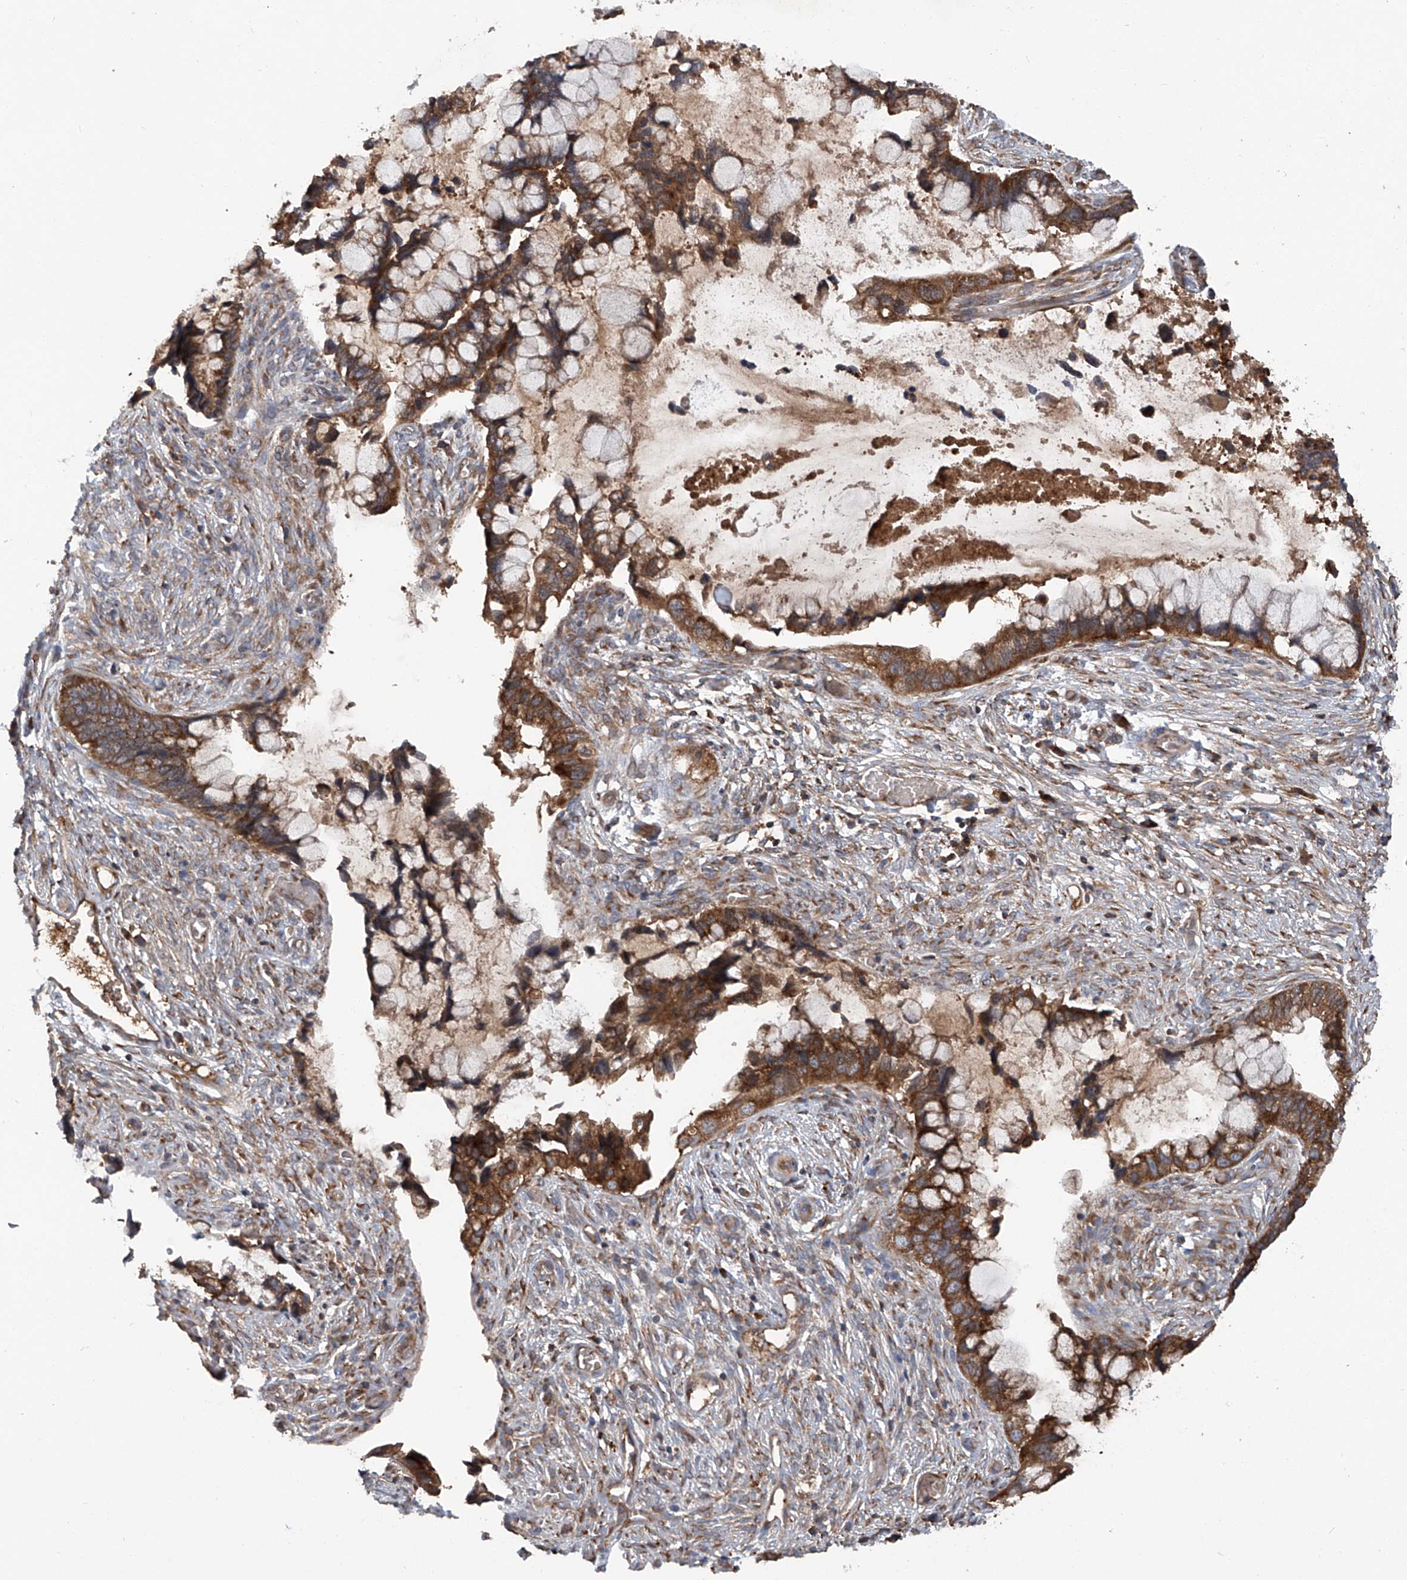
{"staining": {"intensity": "strong", "quantity": ">75%", "location": "cytoplasmic/membranous"}, "tissue": "cervical cancer", "cell_type": "Tumor cells", "image_type": "cancer", "snomed": [{"axis": "morphology", "description": "Adenocarcinoma, NOS"}, {"axis": "topography", "description": "Cervix"}], "caption": "Tumor cells show high levels of strong cytoplasmic/membranous positivity in approximately >75% of cells in cervical cancer (adenocarcinoma).", "gene": "ASCC3", "patient": {"sex": "female", "age": 44}}